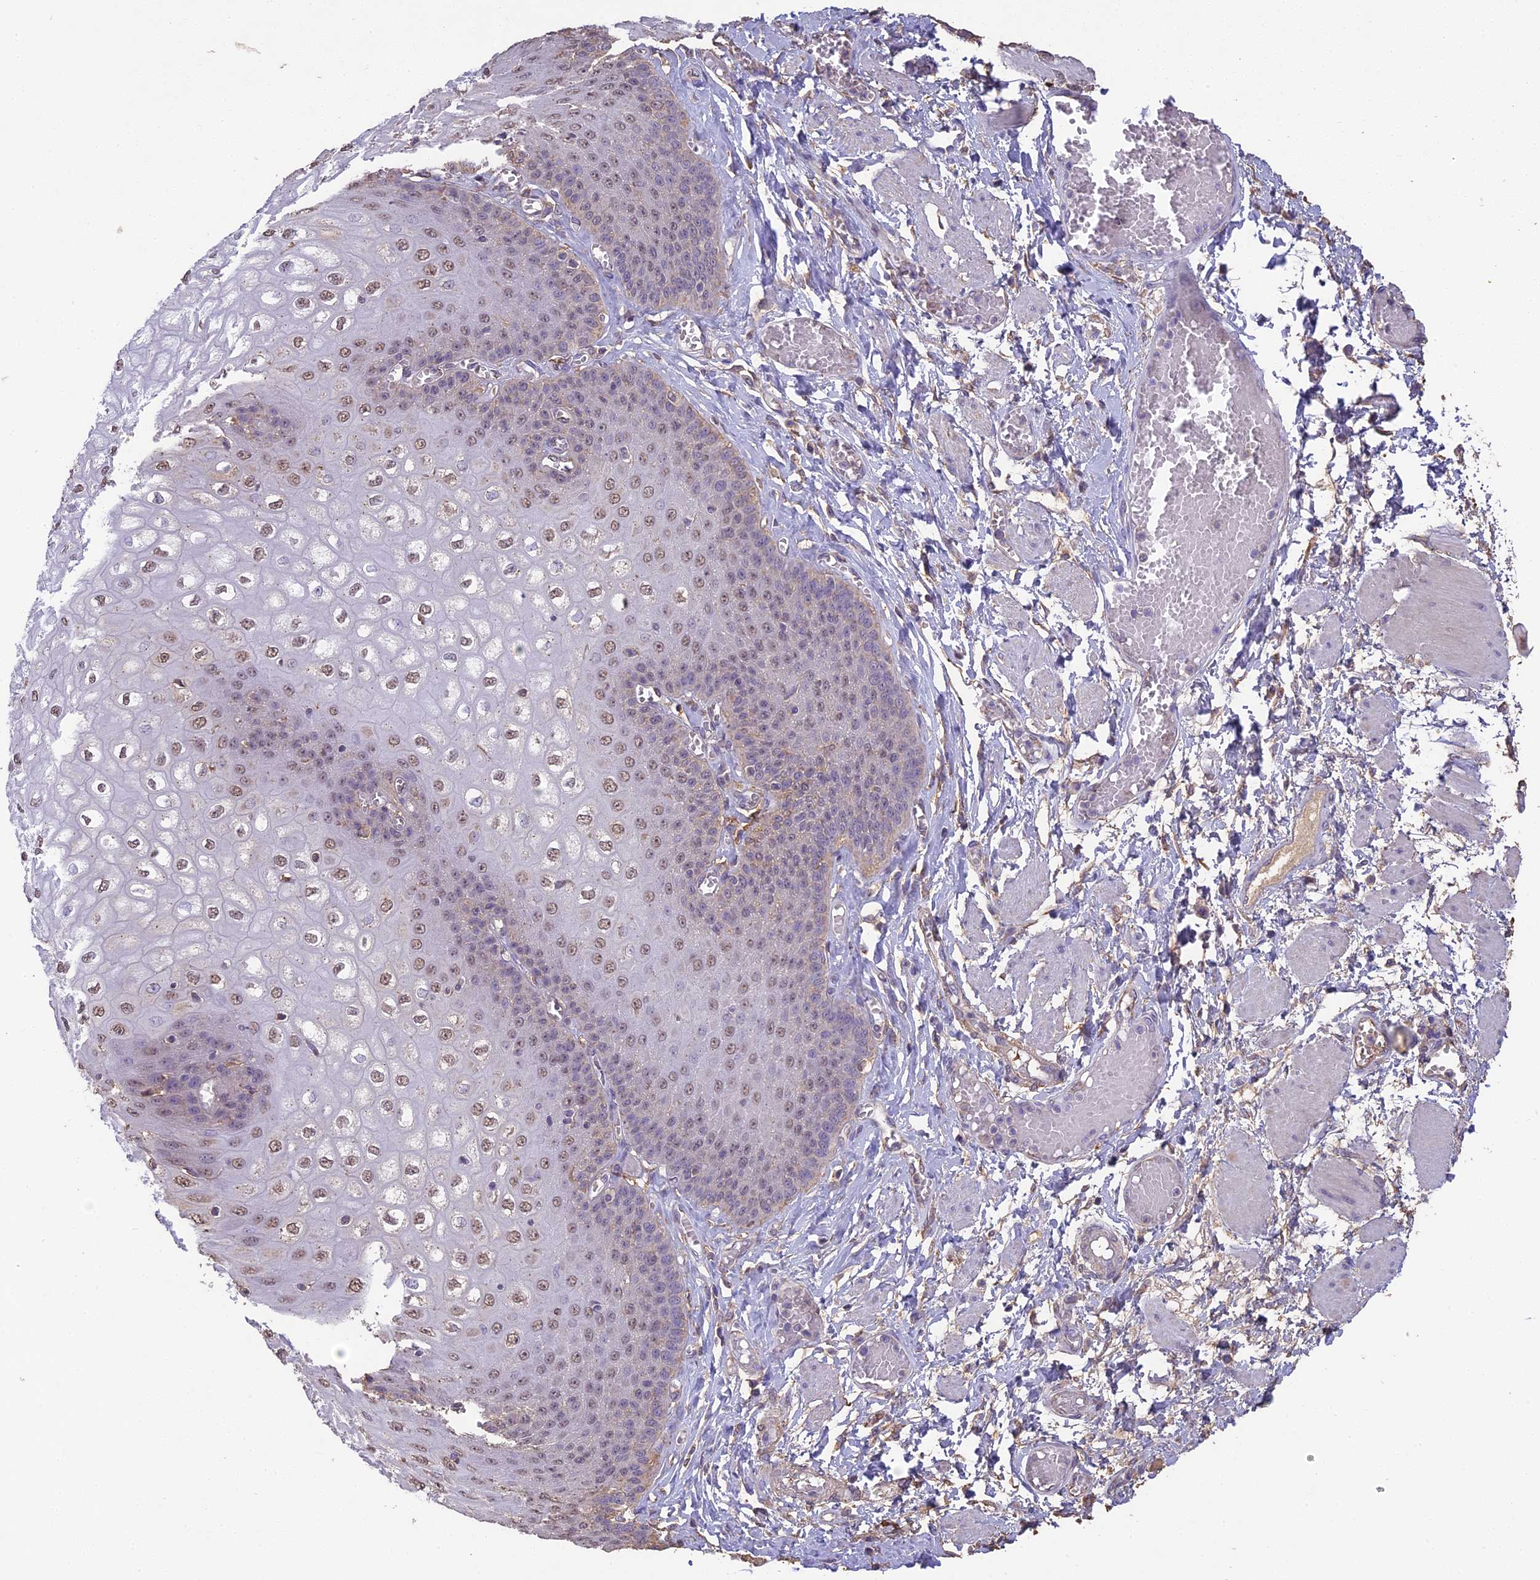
{"staining": {"intensity": "weak", "quantity": "<25%", "location": "nuclear"}, "tissue": "esophagus", "cell_type": "Squamous epithelial cells", "image_type": "normal", "snomed": [{"axis": "morphology", "description": "Normal tissue, NOS"}, {"axis": "topography", "description": "Esophagus"}], "caption": "Protein analysis of normal esophagus demonstrates no significant expression in squamous epithelial cells.", "gene": "ARHGAP19", "patient": {"sex": "male", "age": 60}}